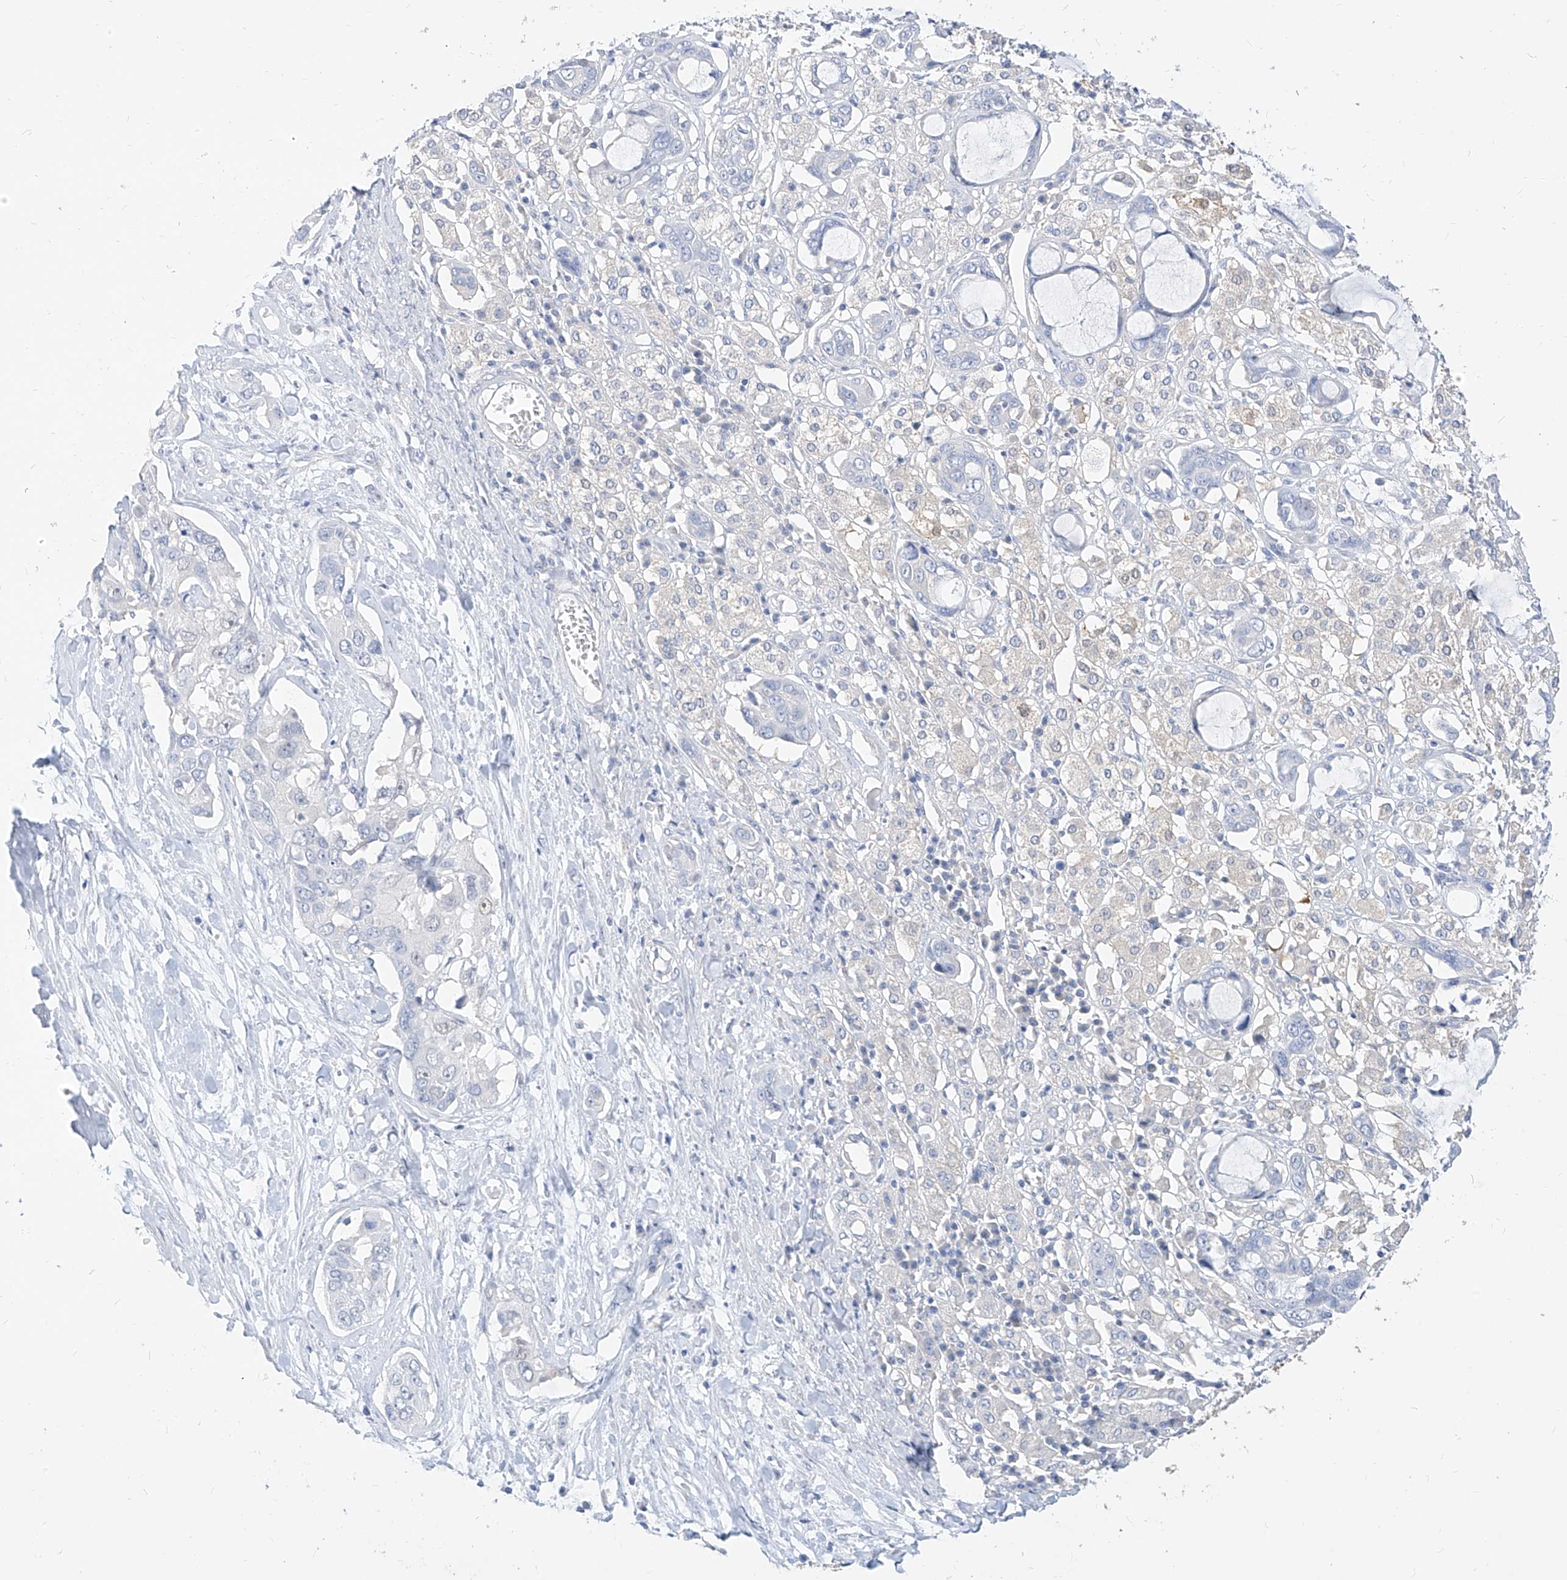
{"staining": {"intensity": "negative", "quantity": "none", "location": "none"}, "tissue": "pancreatic cancer", "cell_type": "Tumor cells", "image_type": "cancer", "snomed": [{"axis": "morphology", "description": "Adenocarcinoma, NOS"}, {"axis": "topography", "description": "Pancreas"}], "caption": "Tumor cells show no significant staining in adenocarcinoma (pancreatic).", "gene": "ZZEF1", "patient": {"sex": "female", "age": 60}}